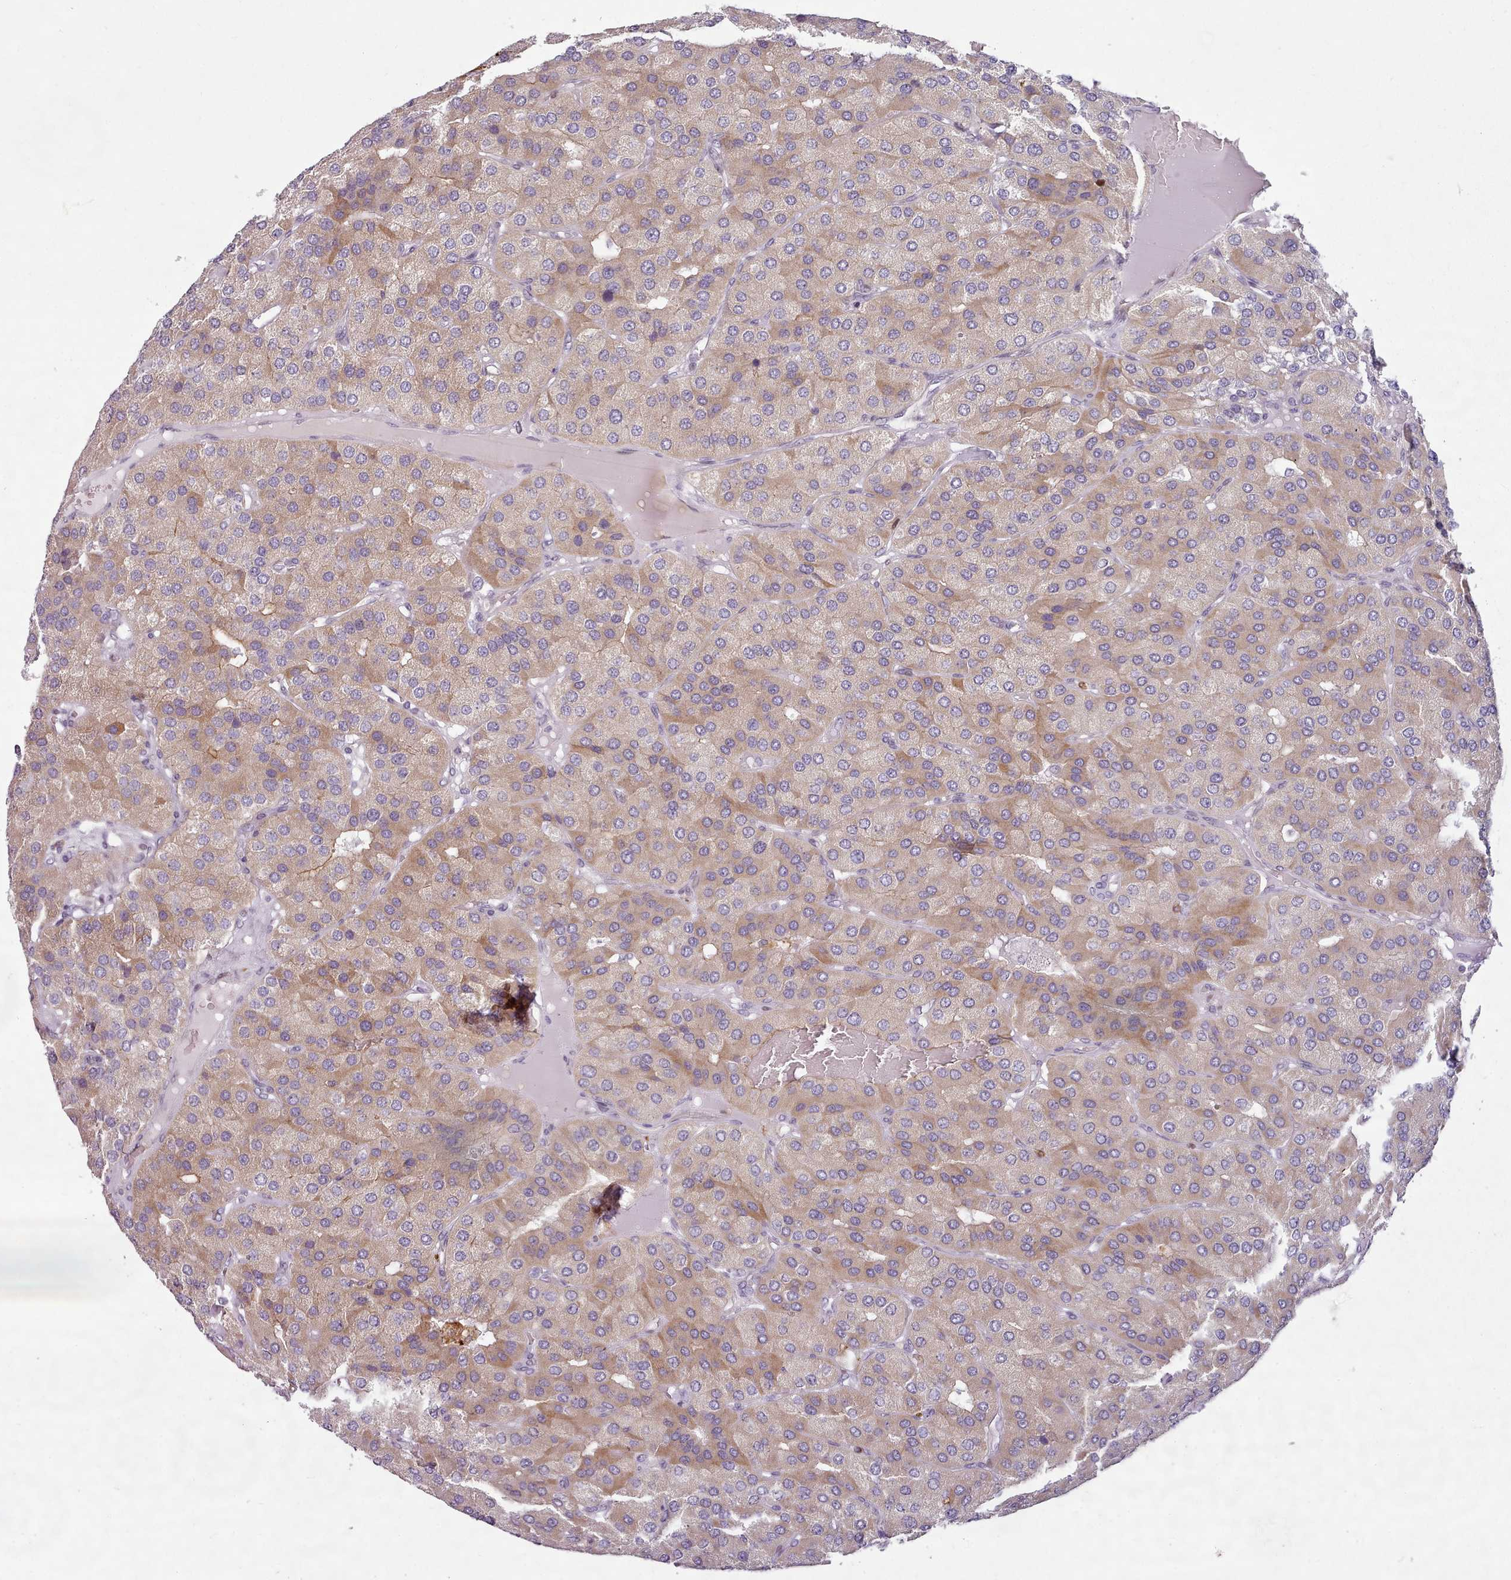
{"staining": {"intensity": "weak", "quantity": "25%-75%", "location": "cytoplasmic/membranous"}, "tissue": "parathyroid gland", "cell_type": "Glandular cells", "image_type": "normal", "snomed": [{"axis": "morphology", "description": "Normal tissue, NOS"}, {"axis": "morphology", "description": "Adenoma, NOS"}, {"axis": "topography", "description": "Parathyroid gland"}], "caption": "Brown immunohistochemical staining in unremarkable parathyroid gland reveals weak cytoplasmic/membranous expression in about 25%-75% of glandular cells. (Brightfield microscopy of DAB IHC at high magnification).", "gene": "ZNF583", "patient": {"sex": "female", "age": 86}}